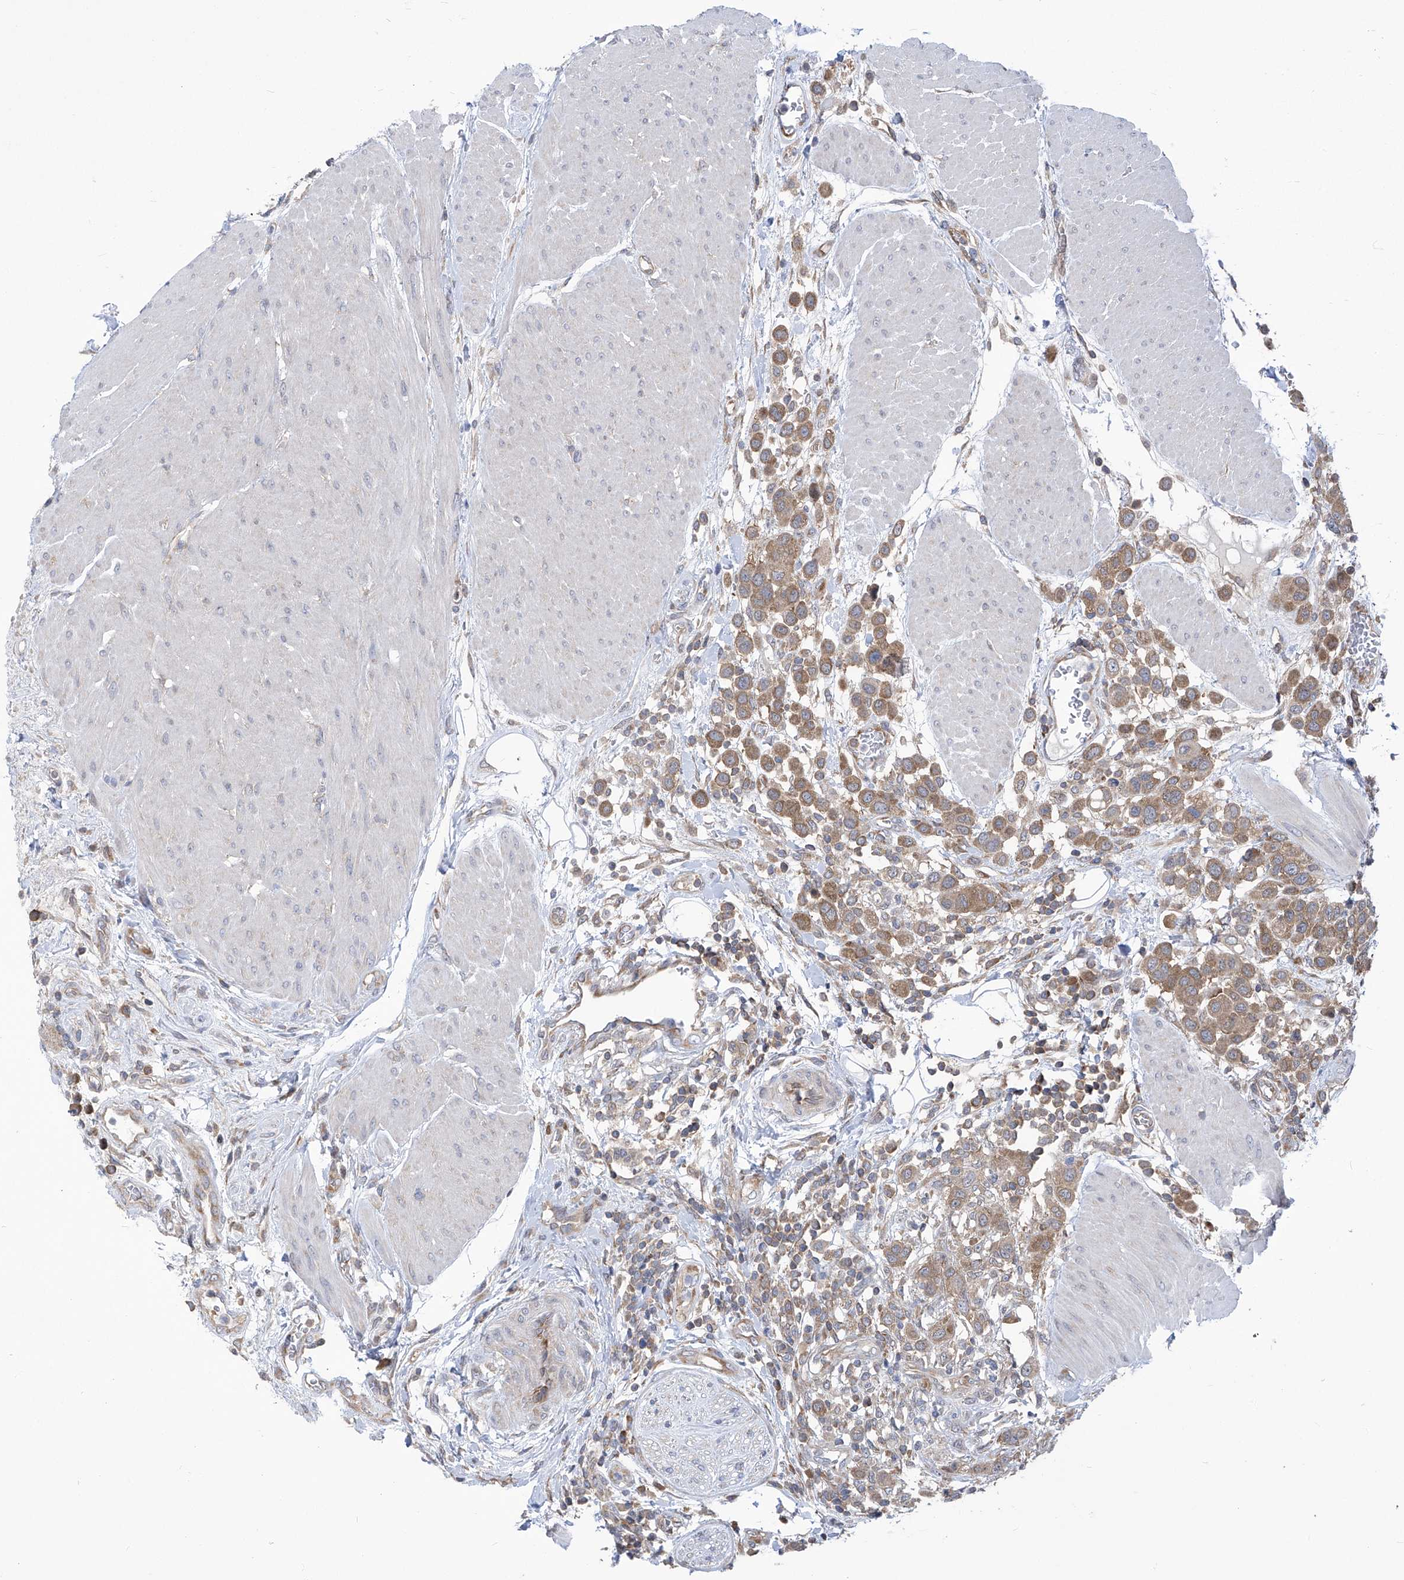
{"staining": {"intensity": "moderate", "quantity": ">75%", "location": "cytoplasmic/membranous"}, "tissue": "urothelial cancer", "cell_type": "Tumor cells", "image_type": "cancer", "snomed": [{"axis": "morphology", "description": "Urothelial carcinoma, High grade"}, {"axis": "topography", "description": "Urinary bladder"}], "caption": "Moderate cytoplasmic/membranous protein expression is present in approximately >75% of tumor cells in urothelial cancer. (Brightfield microscopy of DAB IHC at high magnification).", "gene": "EIF3M", "patient": {"sex": "male", "age": 50}}